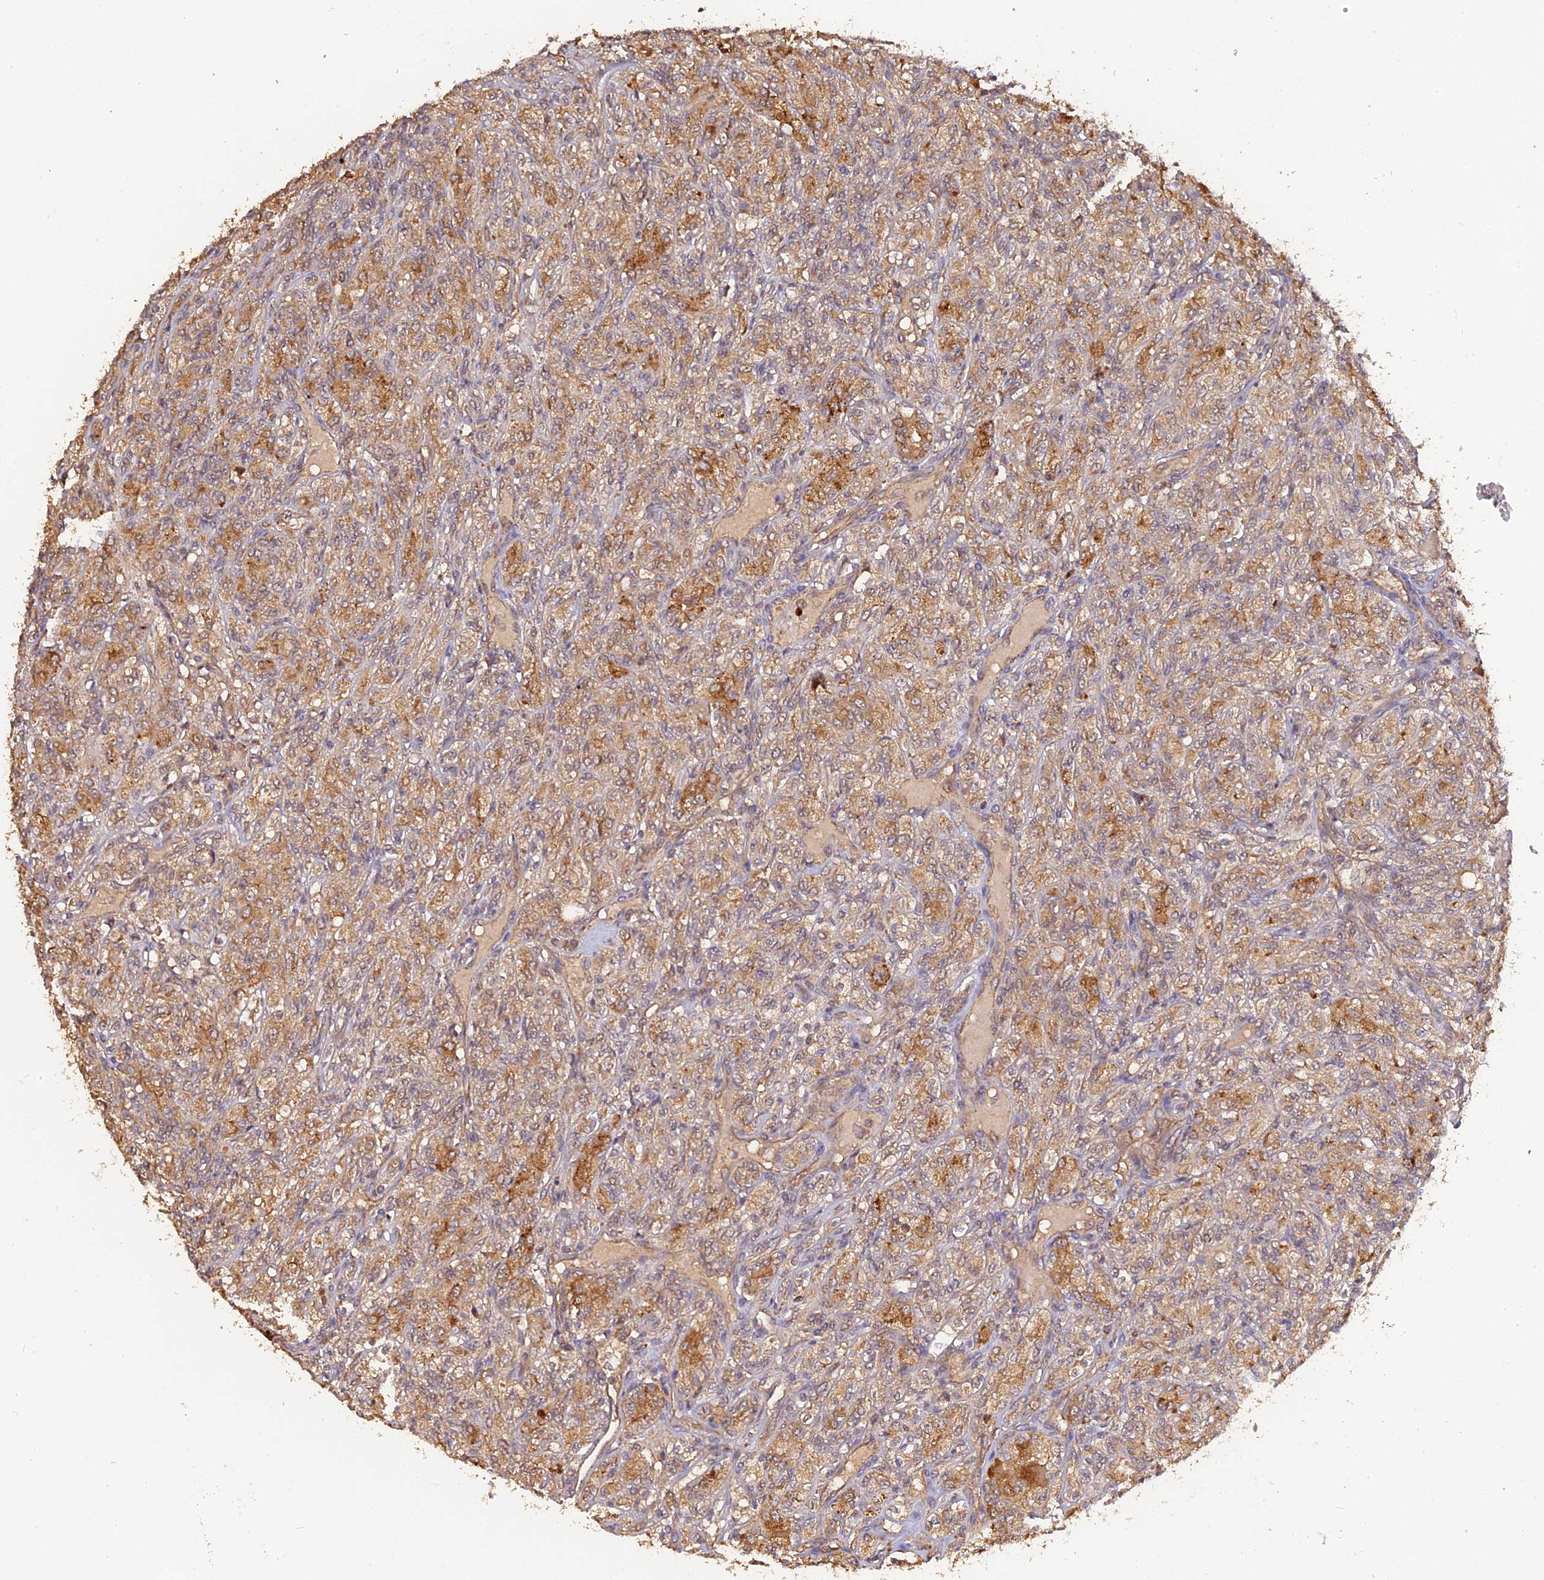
{"staining": {"intensity": "moderate", "quantity": ">75%", "location": "cytoplasmic/membranous"}, "tissue": "renal cancer", "cell_type": "Tumor cells", "image_type": "cancer", "snomed": [{"axis": "morphology", "description": "Adenocarcinoma, NOS"}, {"axis": "topography", "description": "Kidney"}], "caption": "Renal cancer stained with immunohistochemistry (IHC) reveals moderate cytoplasmic/membranous positivity in about >75% of tumor cells. (Stains: DAB in brown, nuclei in blue, Microscopy: brightfield microscopy at high magnification).", "gene": "ARHGAP40", "patient": {"sex": "male", "age": 77}}